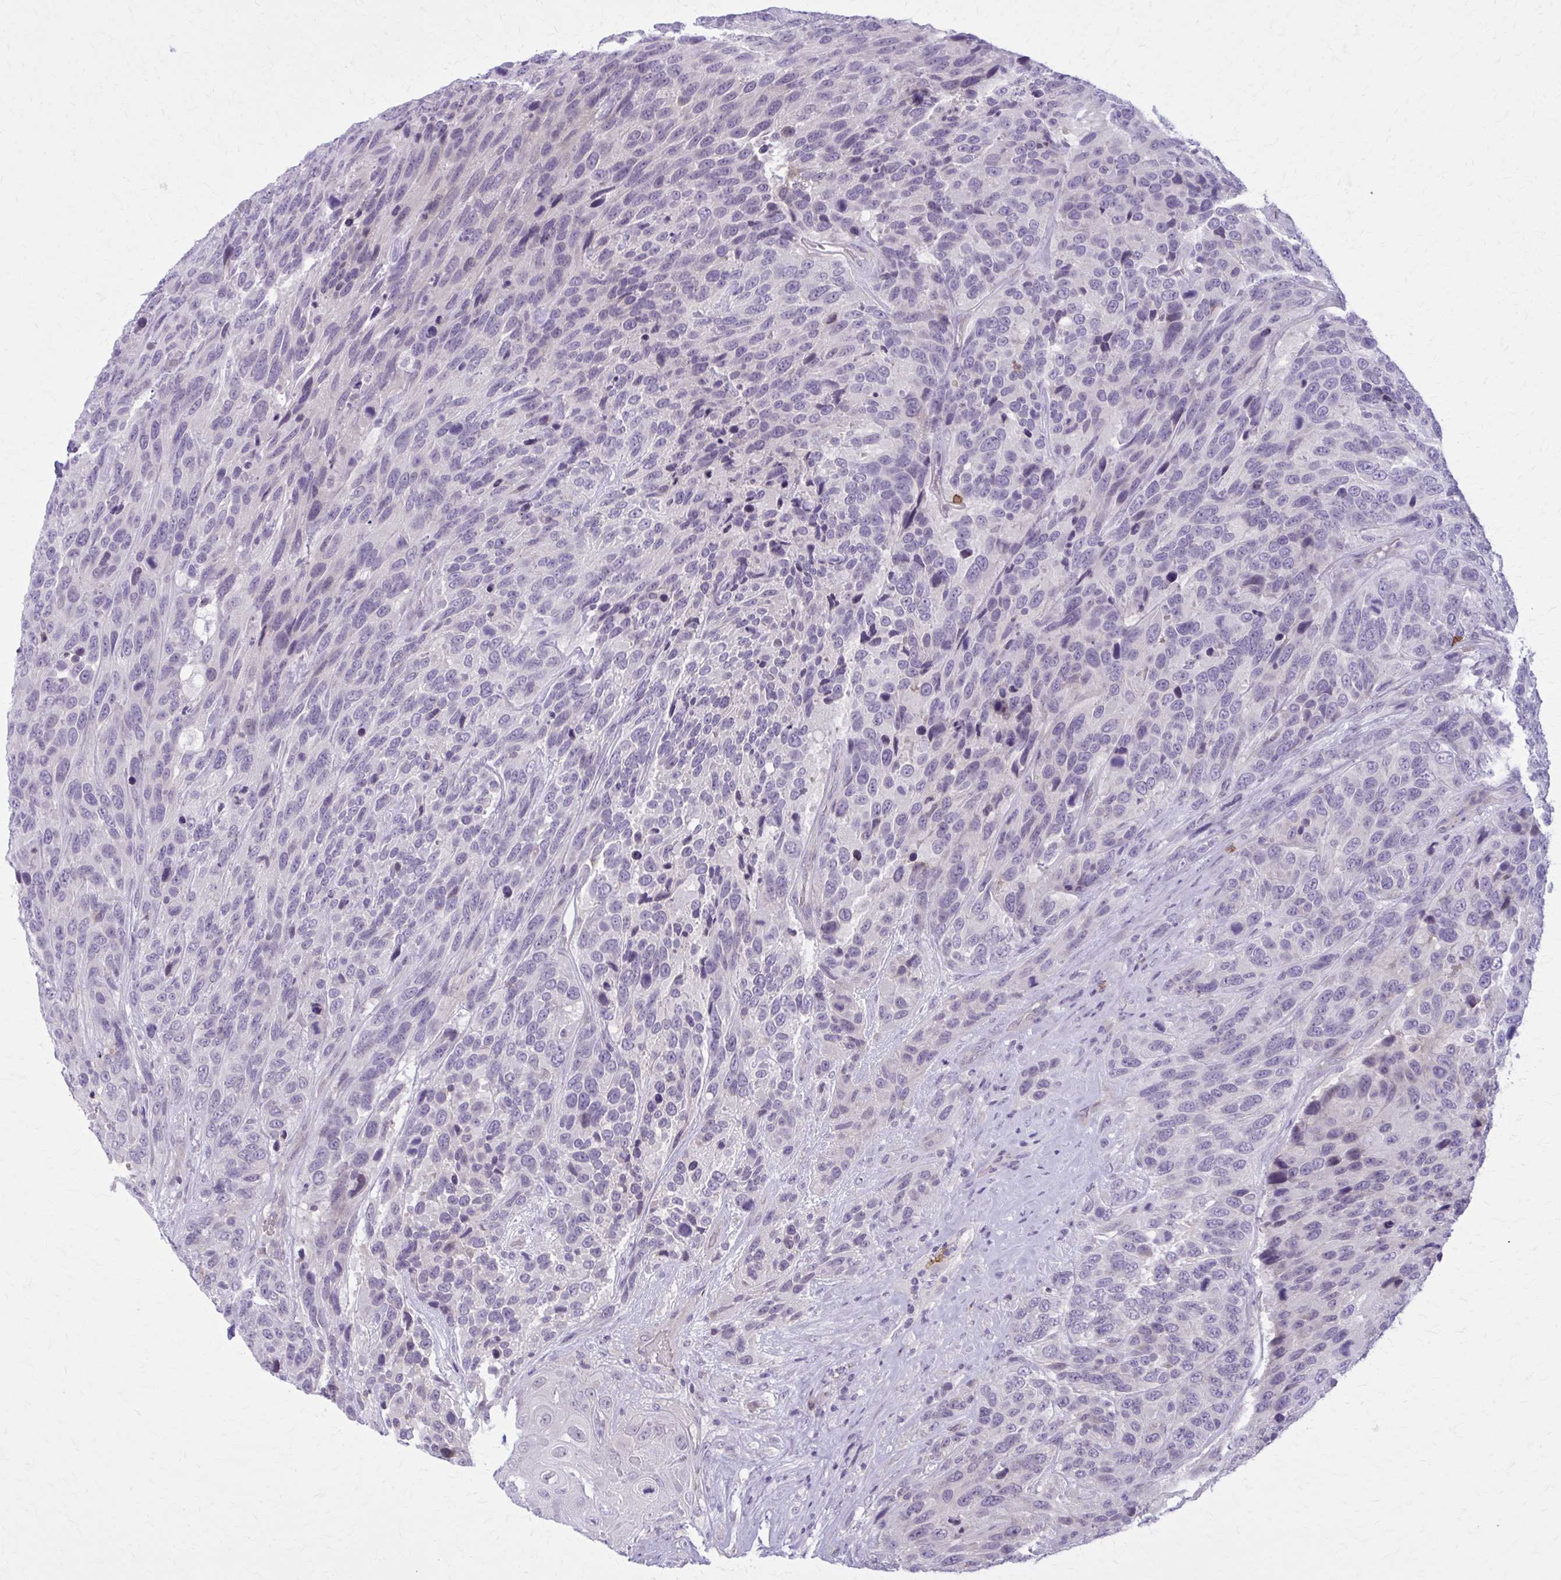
{"staining": {"intensity": "negative", "quantity": "none", "location": "none"}, "tissue": "urothelial cancer", "cell_type": "Tumor cells", "image_type": "cancer", "snomed": [{"axis": "morphology", "description": "Urothelial carcinoma, High grade"}, {"axis": "topography", "description": "Urinary bladder"}], "caption": "Immunohistochemistry photomicrograph of human urothelial cancer stained for a protein (brown), which displays no staining in tumor cells.", "gene": "CD38", "patient": {"sex": "female", "age": 70}}